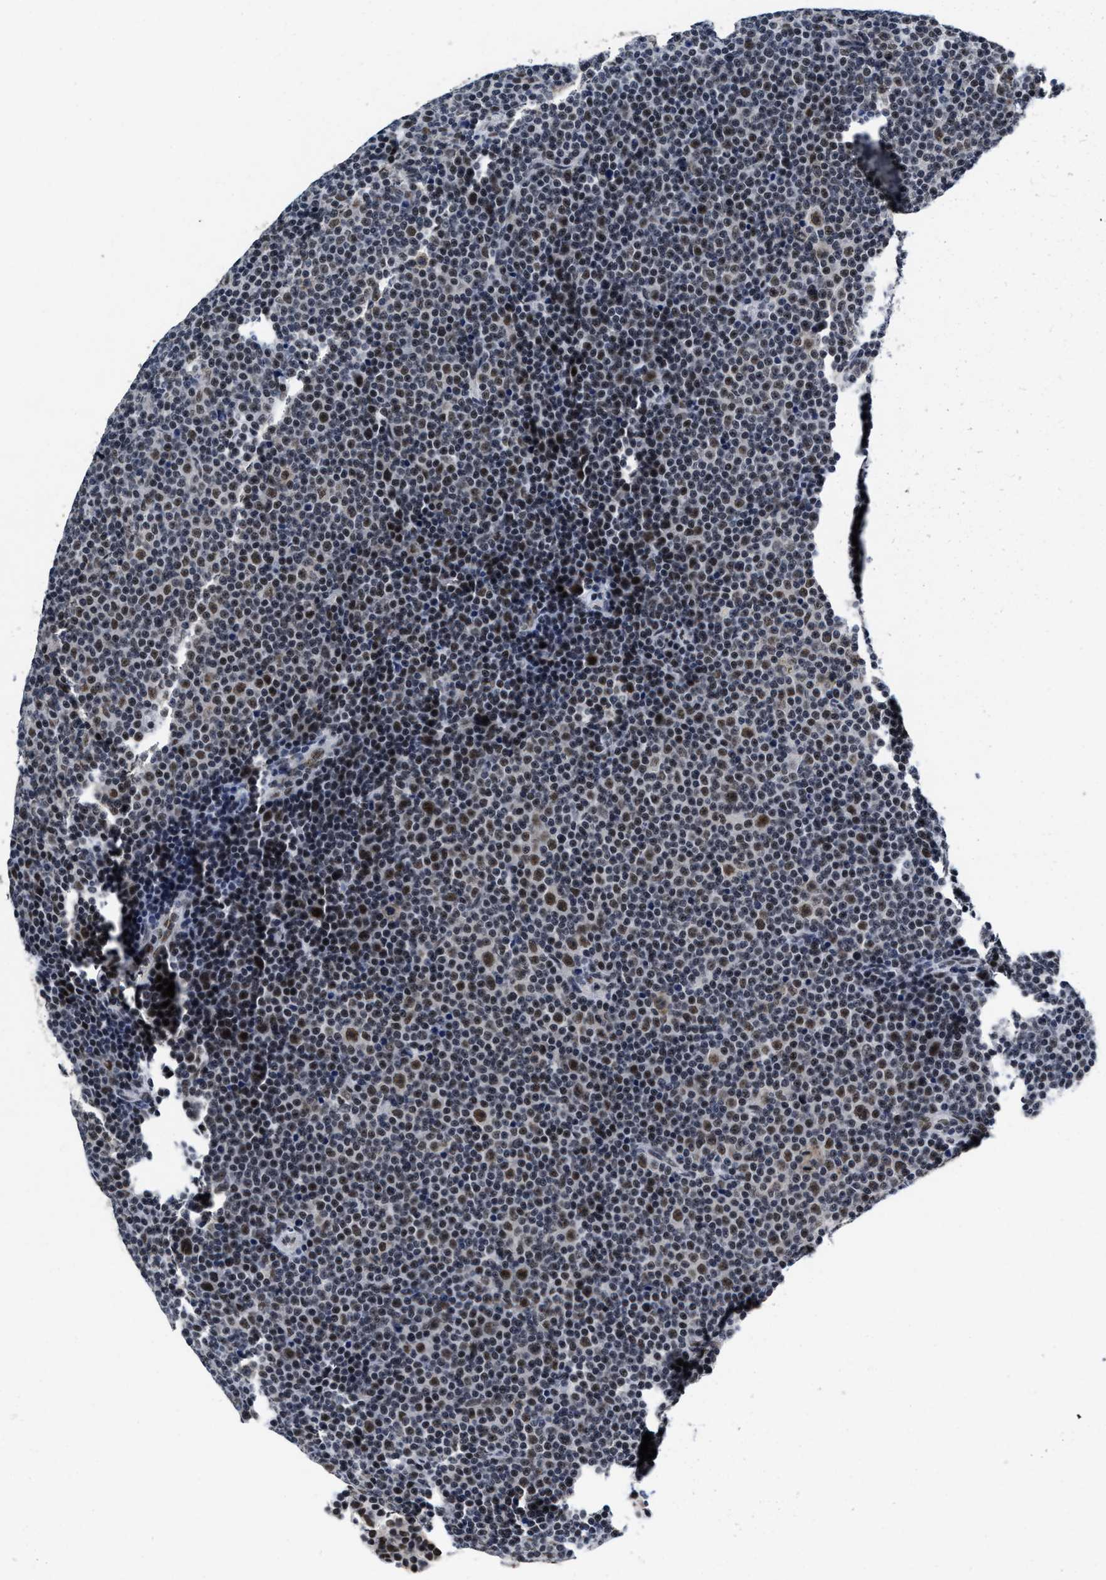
{"staining": {"intensity": "moderate", "quantity": ">75%", "location": "nuclear"}, "tissue": "lymphoma", "cell_type": "Tumor cells", "image_type": "cancer", "snomed": [{"axis": "morphology", "description": "Malignant lymphoma, non-Hodgkin's type, Low grade"}, {"axis": "topography", "description": "Lymph node"}], "caption": "Moderate nuclear protein expression is appreciated in about >75% of tumor cells in malignant lymphoma, non-Hodgkin's type (low-grade).", "gene": "INIP", "patient": {"sex": "female", "age": 67}}